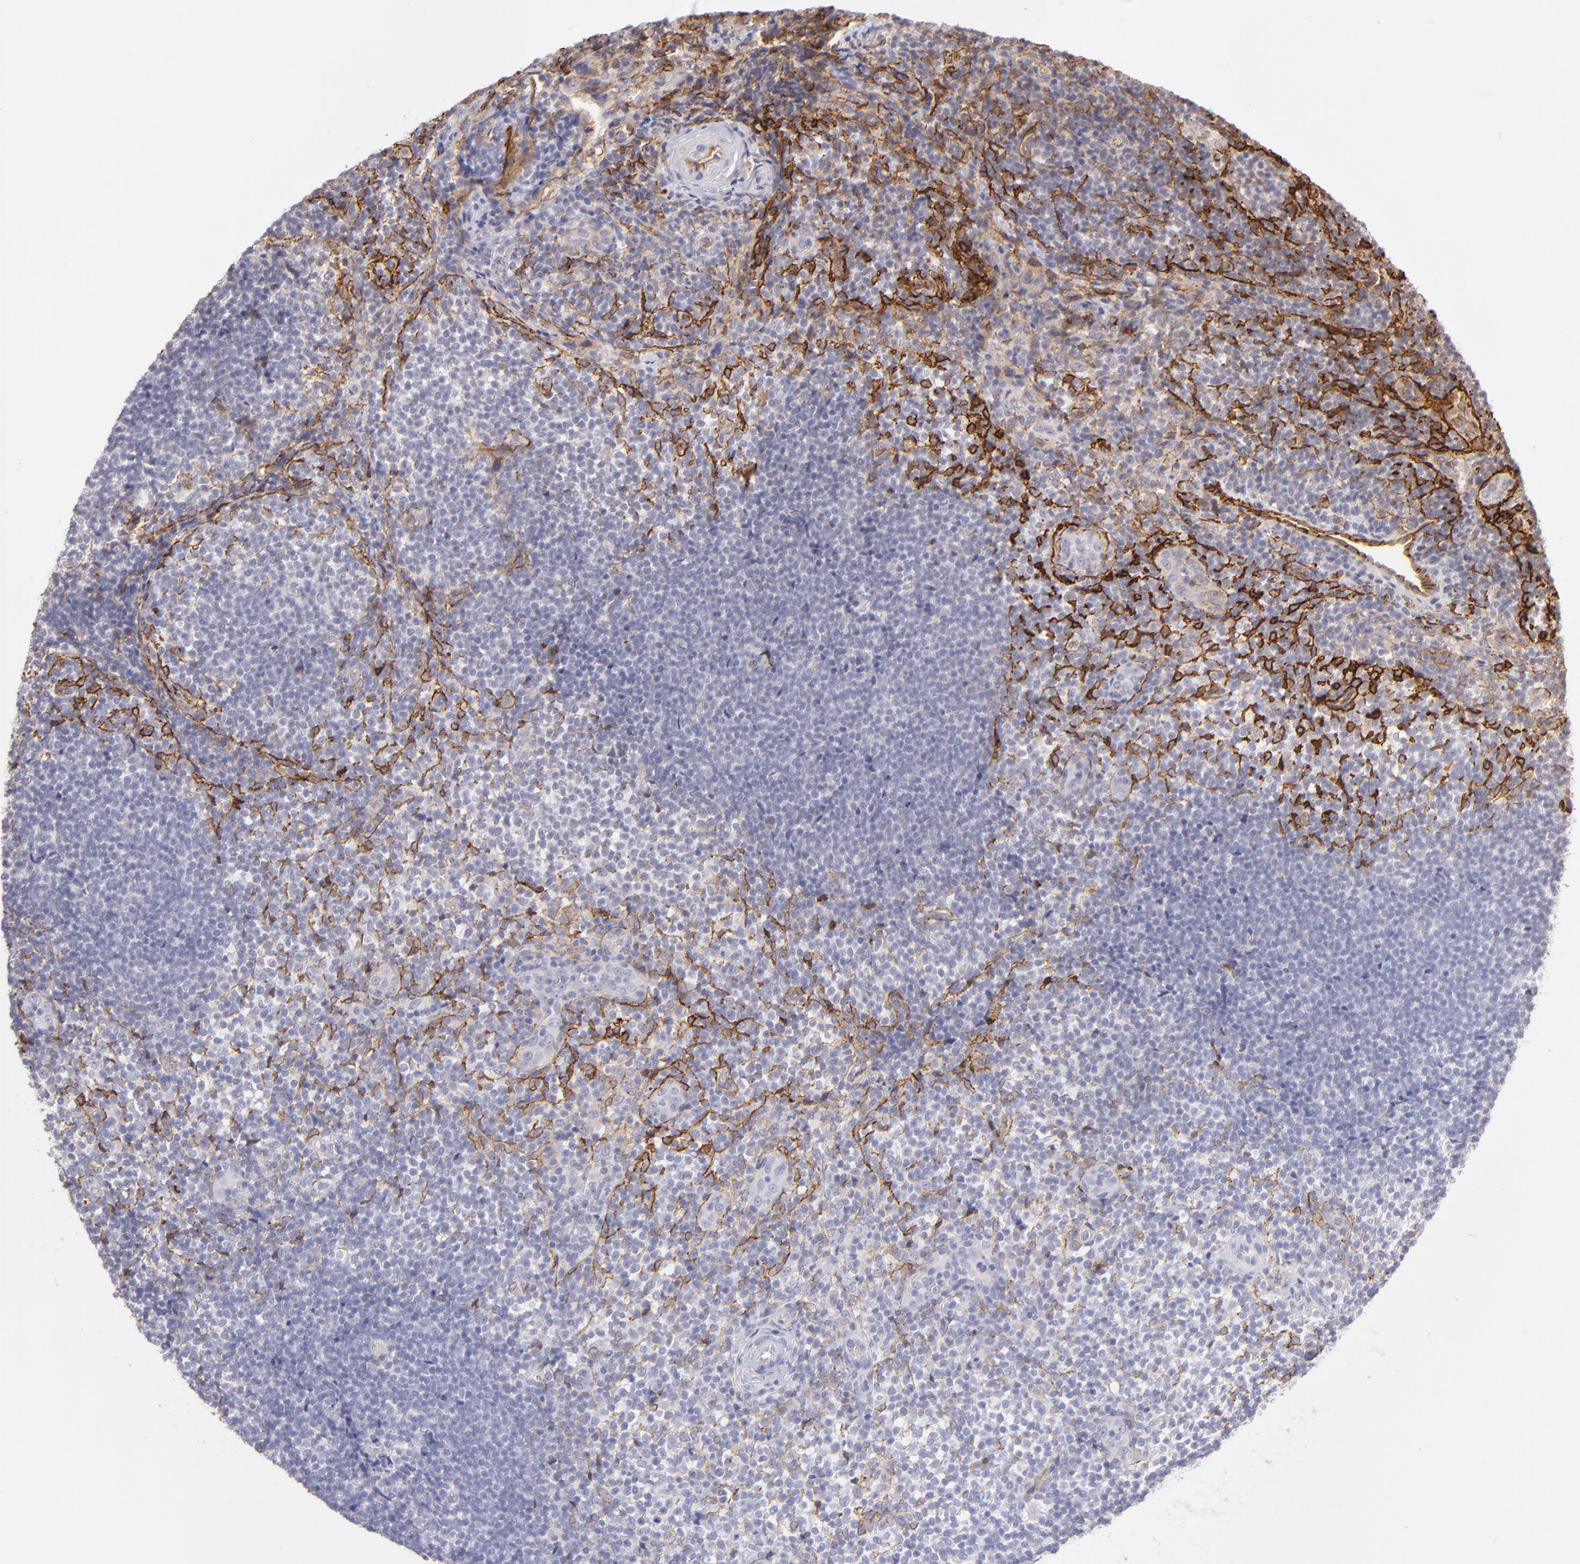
{"staining": {"intensity": "negative", "quantity": "none", "location": "none"}, "tissue": "lymphoma", "cell_type": "Tumor cells", "image_type": "cancer", "snomed": [{"axis": "morphology", "description": "Malignant lymphoma, non-Hodgkin's type, Low grade"}, {"axis": "topography", "description": "Lymph node"}], "caption": "DAB immunohistochemical staining of malignant lymphoma, non-Hodgkin's type (low-grade) shows no significant expression in tumor cells. Nuclei are stained in blue.", "gene": "THBD", "patient": {"sex": "female", "age": 76}}